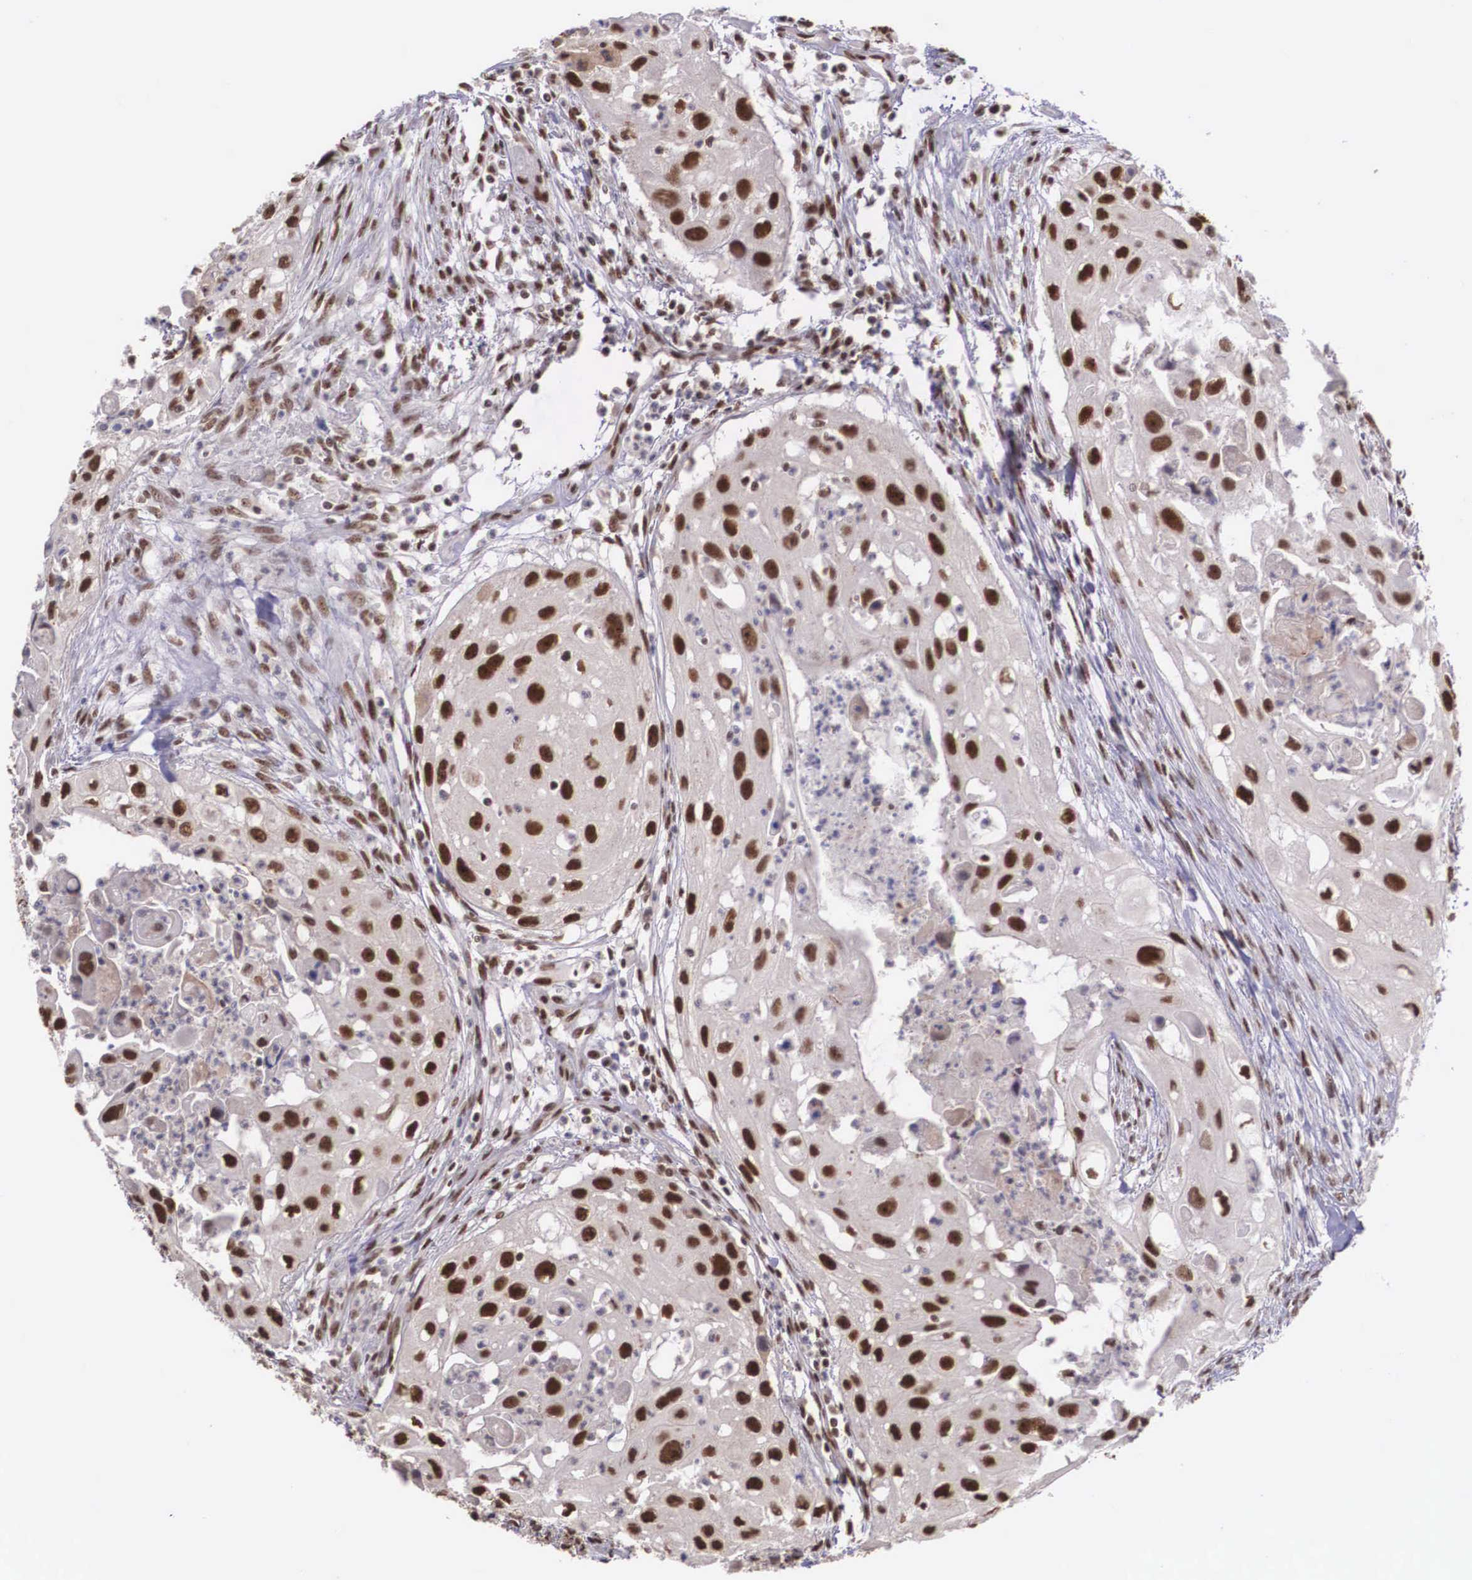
{"staining": {"intensity": "strong", "quantity": ">75%", "location": "nuclear"}, "tissue": "head and neck cancer", "cell_type": "Tumor cells", "image_type": "cancer", "snomed": [{"axis": "morphology", "description": "Squamous cell carcinoma, NOS"}, {"axis": "topography", "description": "Head-Neck"}], "caption": "Head and neck cancer stained with DAB immunohistochemistry (IHC) reveals high levels of strong nuclear staining in approximately >75% of tumor cells.", "gene": "POLR2F", "patient": {"sex": "male", "age": 64}}